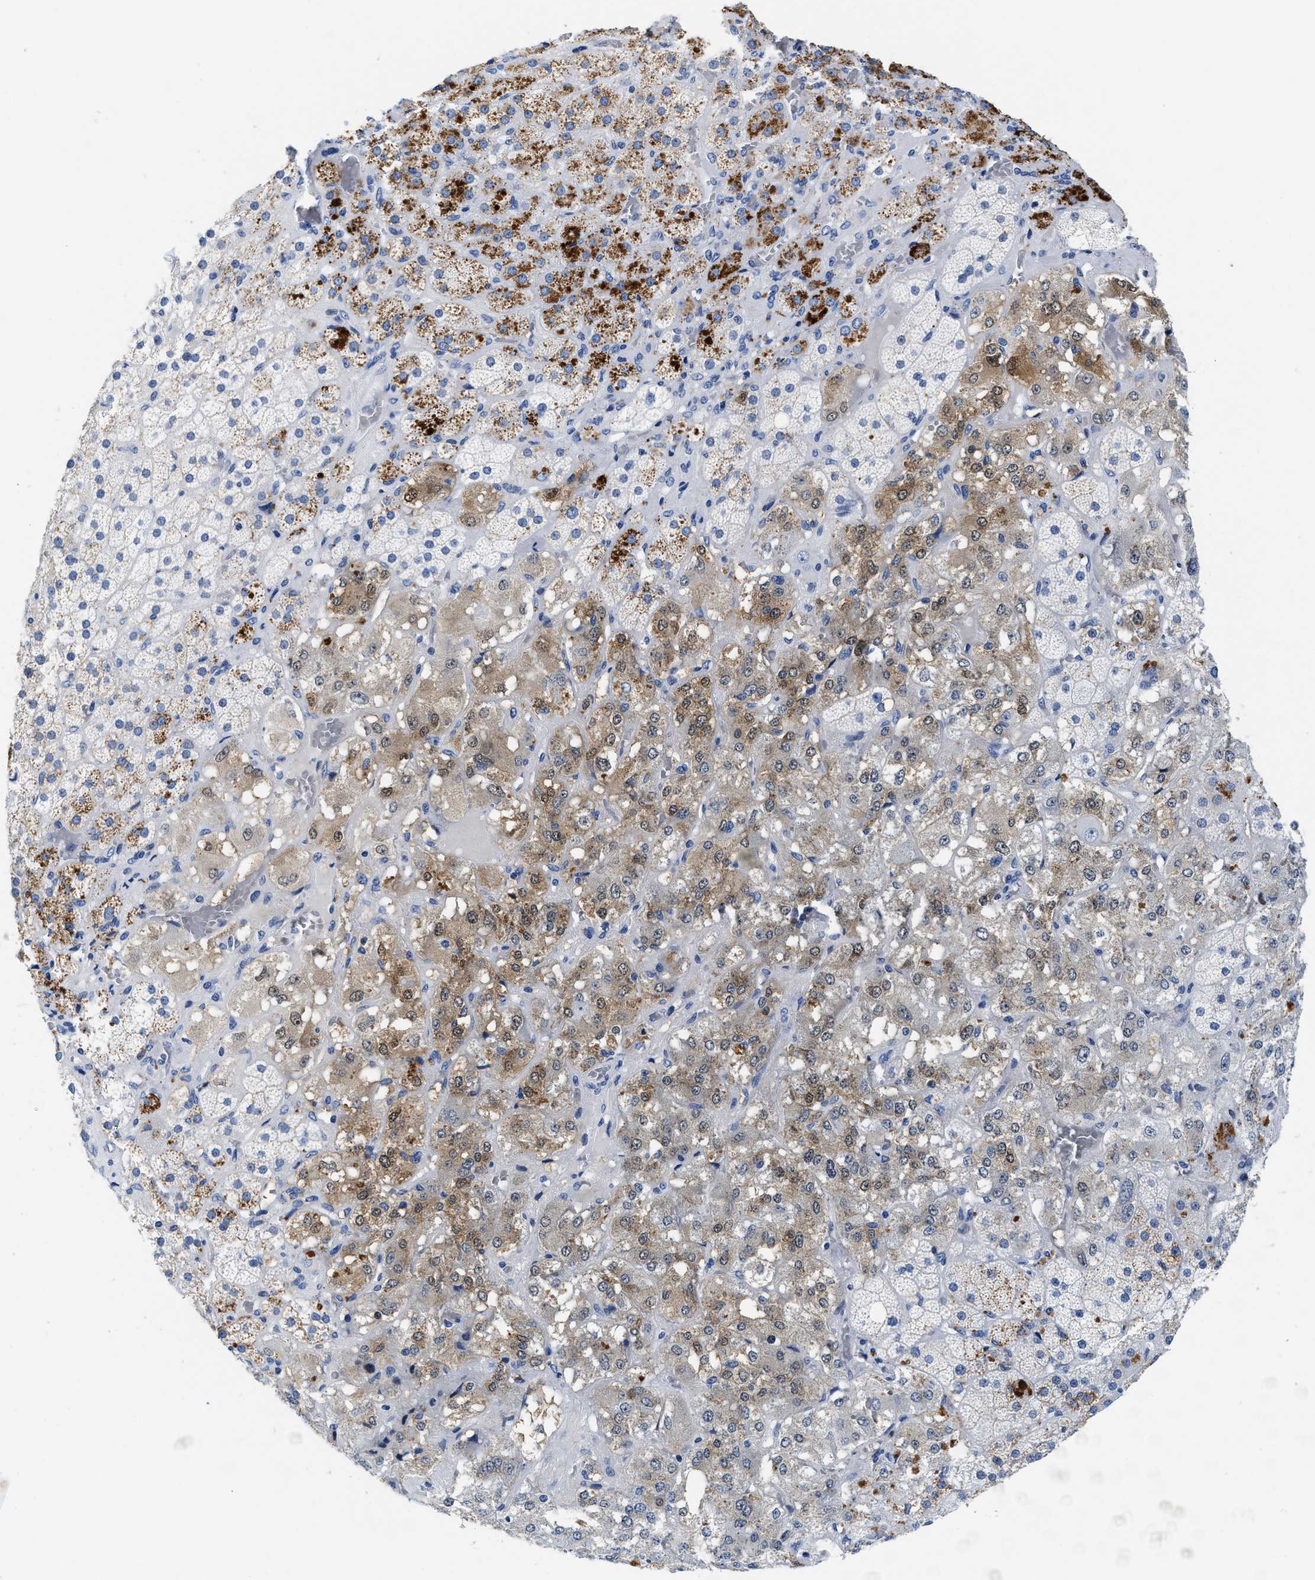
{"staining": {"intensity": "moderate", "quantity": "25%-75%", "location": "cytoplasmic/membranous"}, "tissue": "adrenal gland", "cell_type": "Glandular cells", "image_type": "normal", "snomed": [{"axis": "morphology", "description": "Normal tissue, NOS"}, {"axis": "topography", "description": "Adrenal gland"}], "caption": "An IHC image of benign tissue is shown. Protein staining in brown labels moderate cytoplasmic/membranous positivity in adrenal gland within glandular cells.", "gene": "TTC3", "patient": {"sex": "male", "age": 57}}